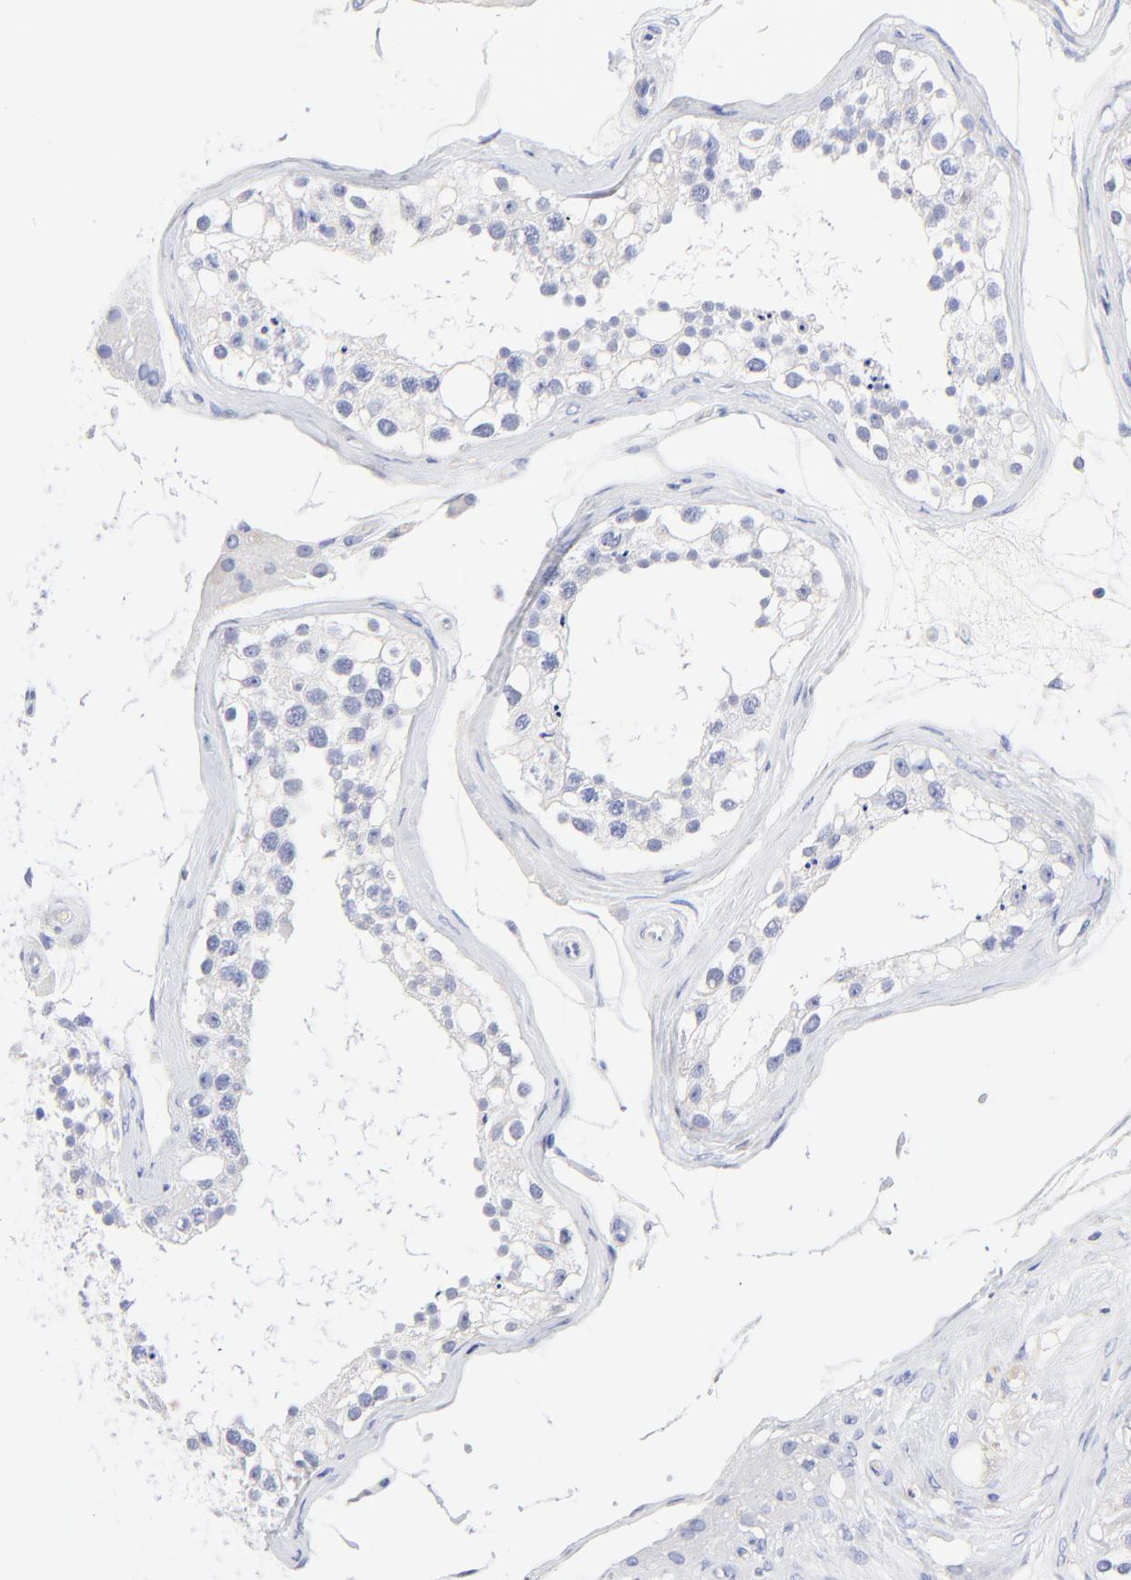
{"staining": {"intensity": "negative", "quantity": "none", "location": "none"}, "tissue": "testis", "cell_type": "Cells in seminiferous ducts", "image_type": "normal", "snomed": [{"axis": "morphology", "description": "Normal tissue, NOS"}, {"axis": "topography", "description": "Testis"}], "caption": "Cells in seminiferous ducts are negative for brown protein staining in normal testis. Brightfield microscopy of immunohistochemistry stained with DAB (3,3'-diaminobenzidine) (brown) and hematoxylin (blue), captured at high magnification.", "gene": "SULT4A1", "patient": {"sex": "male", "age": 68}}